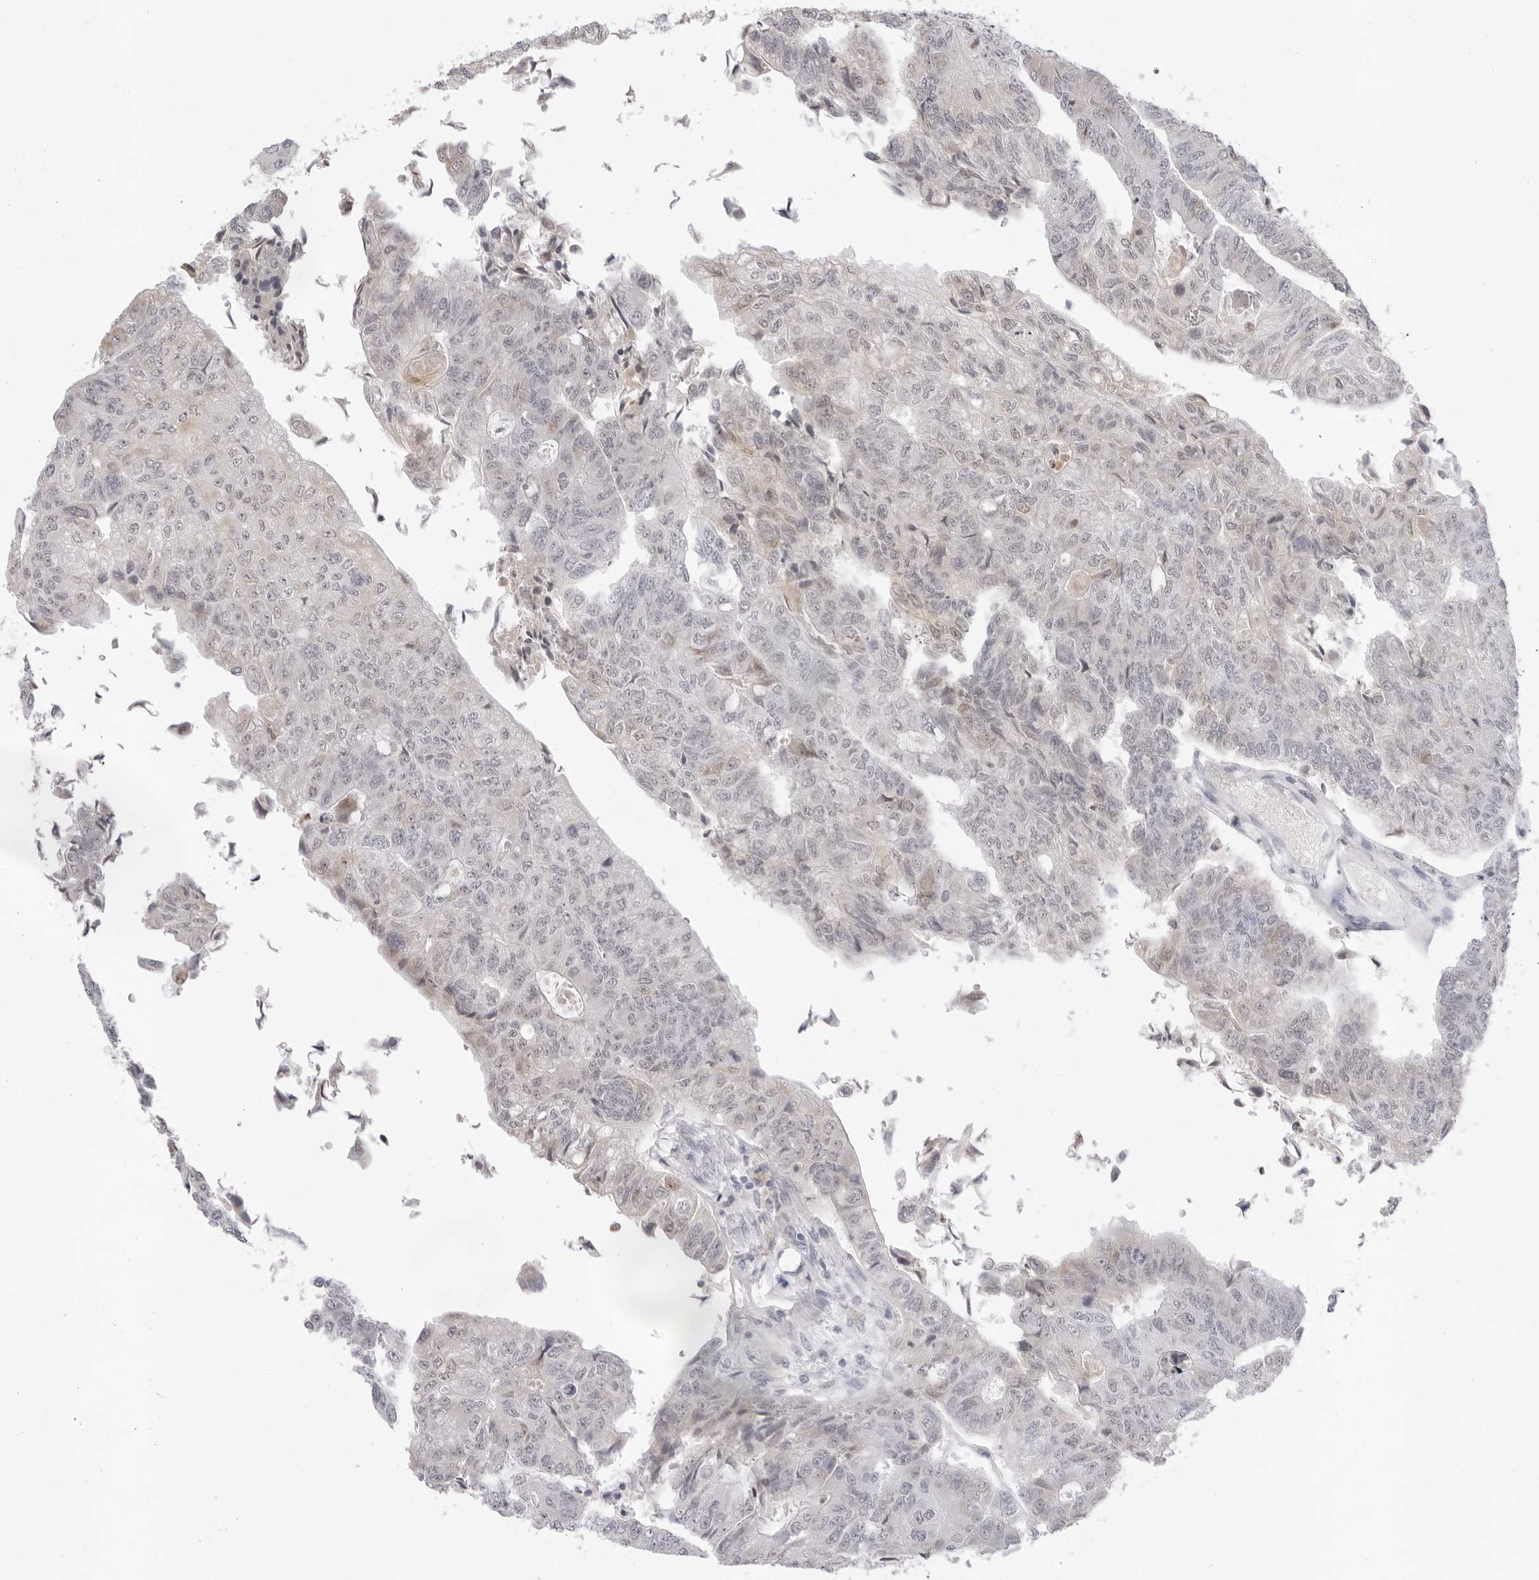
{"staining": {"intensity": "negative", "quantity": "none", "location": "none"}, "tissue": "colorectal cancer", "cell_type": "Tumor cells", "image_type": "cancer", "snomed": [{"axis": "morphology", "description": "Adenocarcinoma, NOS"}, {"axis": "topography", "description": "Colon"}], "caption": "Immunohistochemistry micrograph of neoplastic tissue: human colorectal cancer stained with DAB shows no significant protein expression in tumor cells. (DAB immunohistochemistry visualized using brightfield microscopy, high magnification).", "gene": "FDPS", "patient": {"sex": "female", "age": 67}}